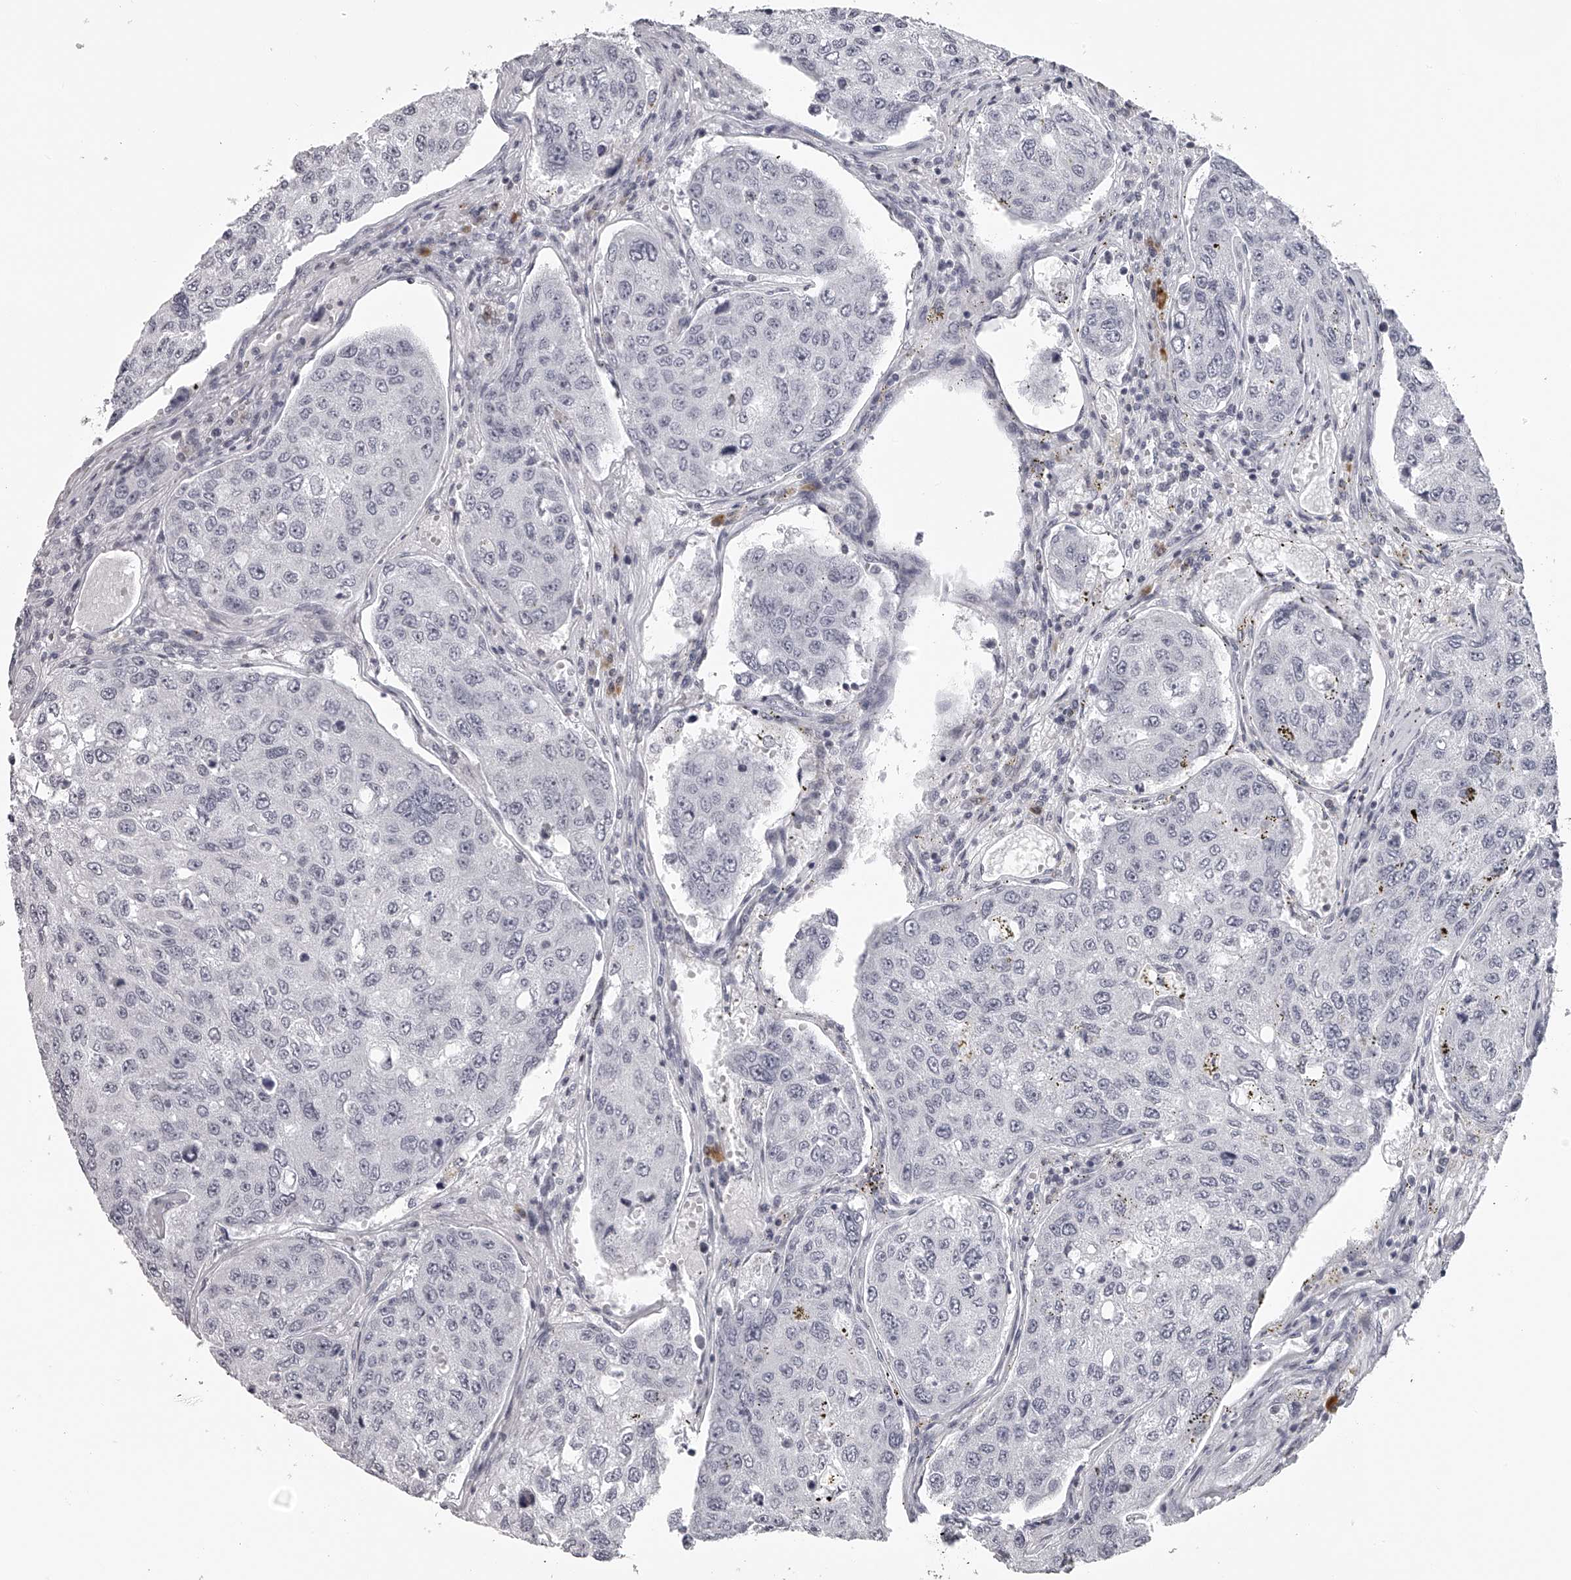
{"staining": {"intensity": "negative", "quantity": "none", "location": "none"}, "tissue": "urothelial cancer", "cell_type": "Tumor cells", "image_type": "cancer", "snomed": [{"axis": "morphology", "description": "Urothelial carcinoma, High grade"}, {"axis": "topography", "description": "Lymph node"}, {"axis": "topography", "description": "Urinary bladder"}], "caption": "Immunohistochemistry micrograph of neoplastic tissue: urothelial carcinoma (high-grade) stained with DAB displays no significant protein expression in tumor cells.", "gene": "SEC11C", "patient": {"sex": "male", "age": 51}}